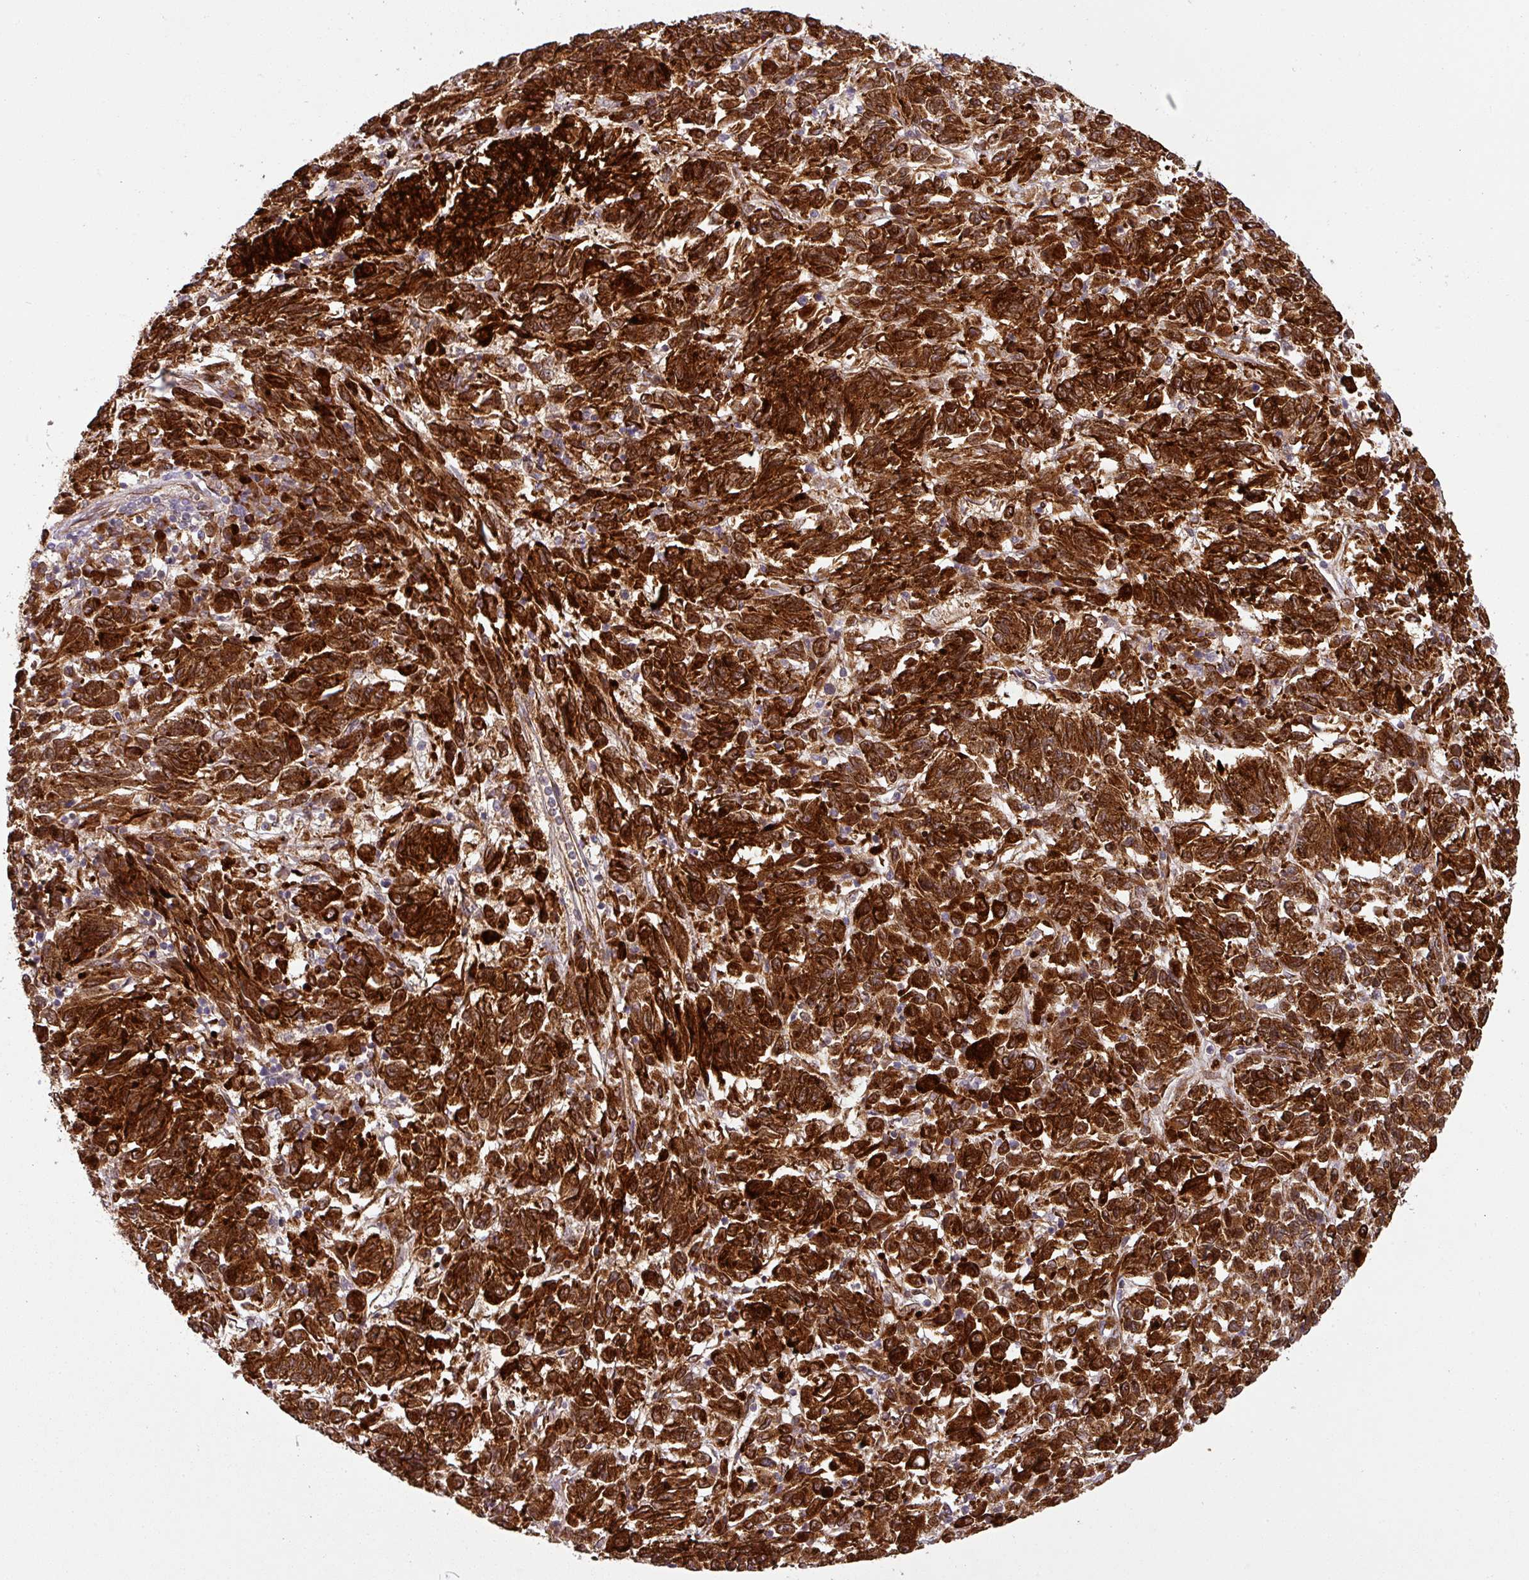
{"staining": {"intensity": "strong", "quantity": ">75%", "location": "cytoplasmic/membranous"}, "tissue": "melanoma", "cell_type": "Tumor cells", "image_type": "cancer", "snomed": [{"axis": "morphology", "description": "Malignant melanoma, Metastatic site"}, {"axis": "topography", "description": "Lung"}], "caption": "Human melanoma stained with a protein marker demonstrates strong staining in tumor cells.", "gene": "ART1", "patient": {"sex": "male", "age": 64}}